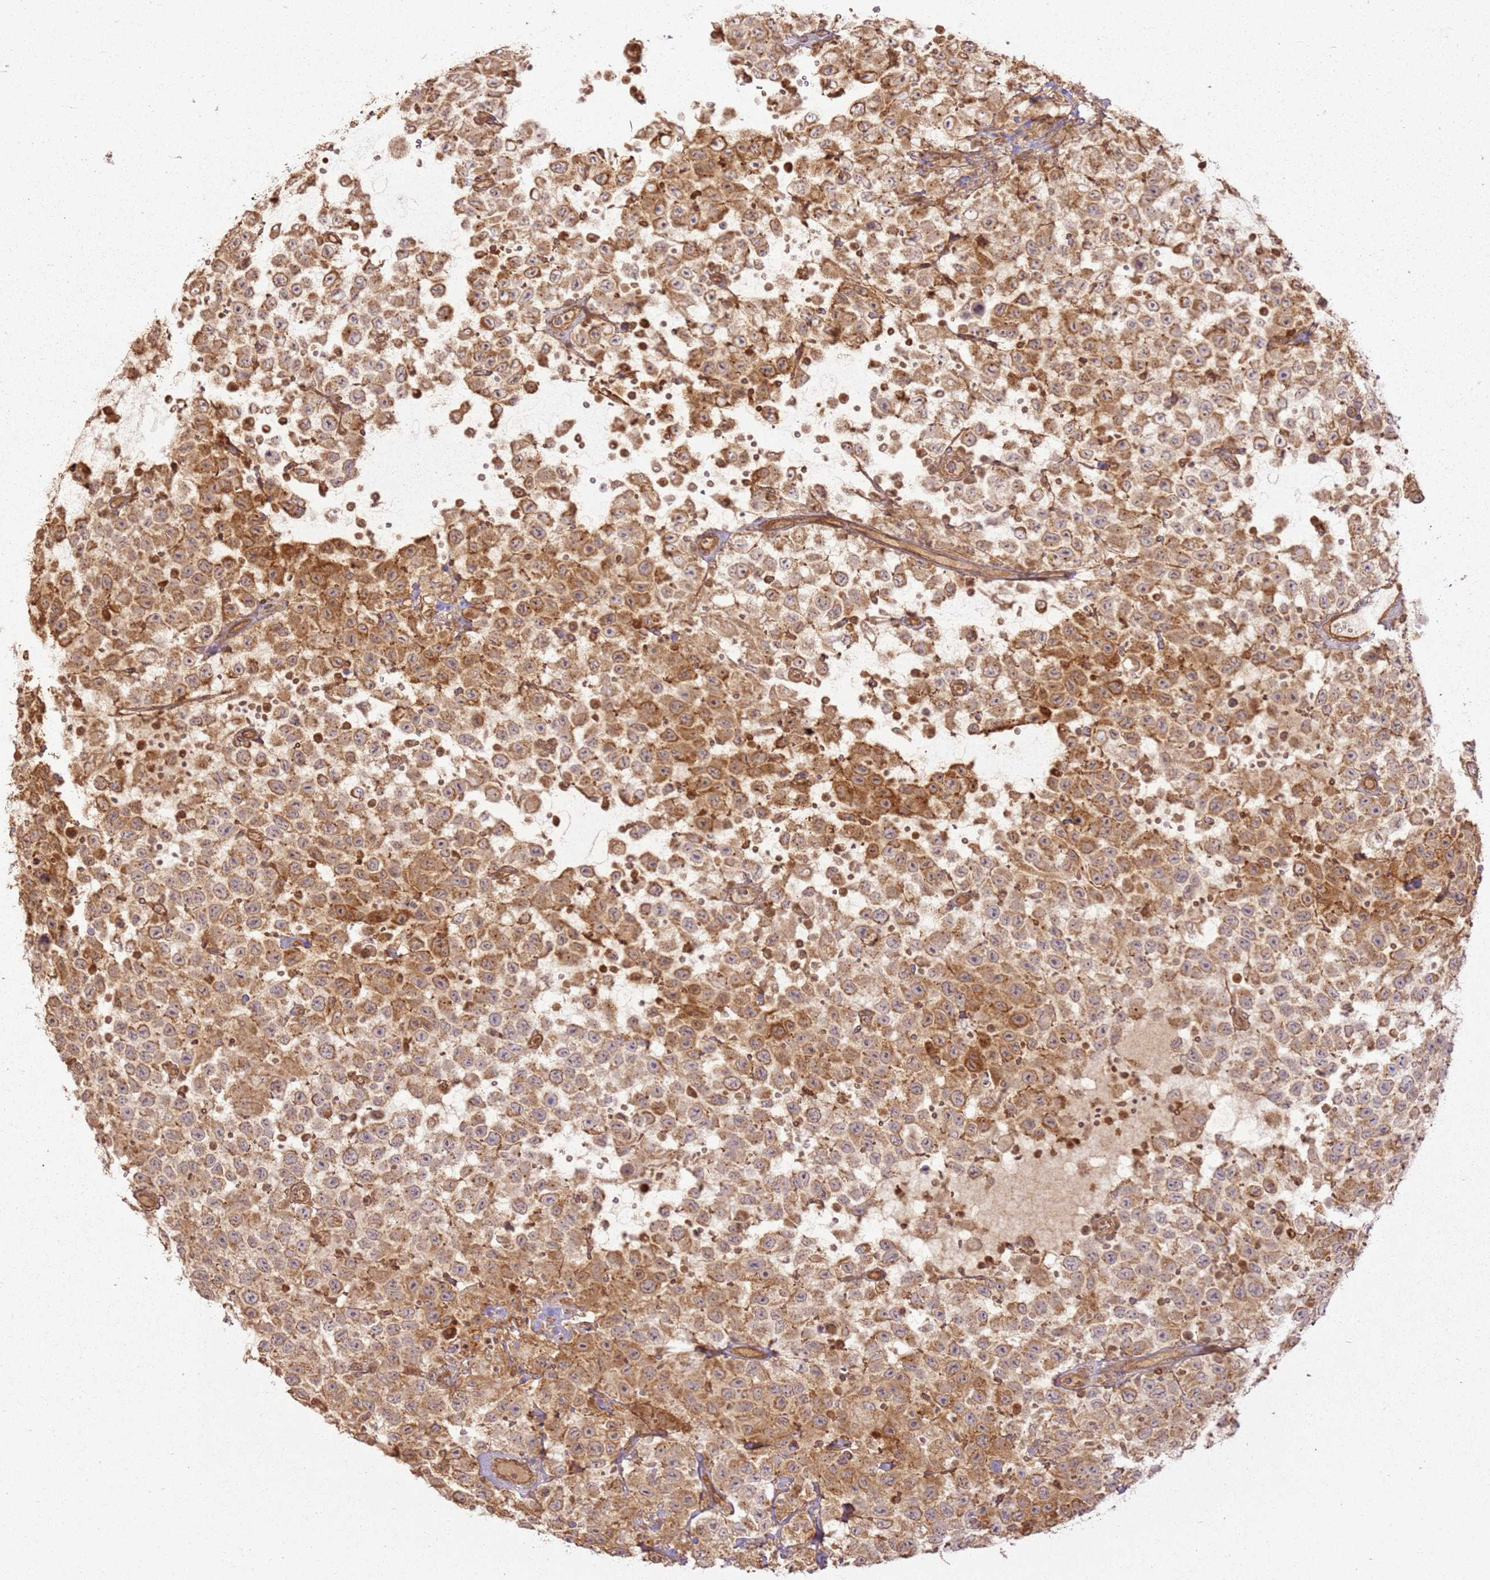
{"staining": {"intensity": "moderate", "quantity": ">75%", "location": "cytoplasmic/membranous"}, "tissue": "testis cancer", "cell_type": "Tumor cells", "image_type": "cancer", "snomed": [{"axis": "morphology", "description": "Seminoma, NOS"}, {"axis": "topography", "description": "Testis"}], "caption": "DAB (3,3'-diaminobenzidine) immunohistochemical staining of testis seminoma exhibits moderate cytoplasmic/membranous protein expression in about >75% of tumor cells. (Stains: DAB in brown, nuclei in blue, Microscopy: brightfield microscopy at high magnification).", "gene": "ZNF776", "patient": {"sex": "male", "age": 41}}